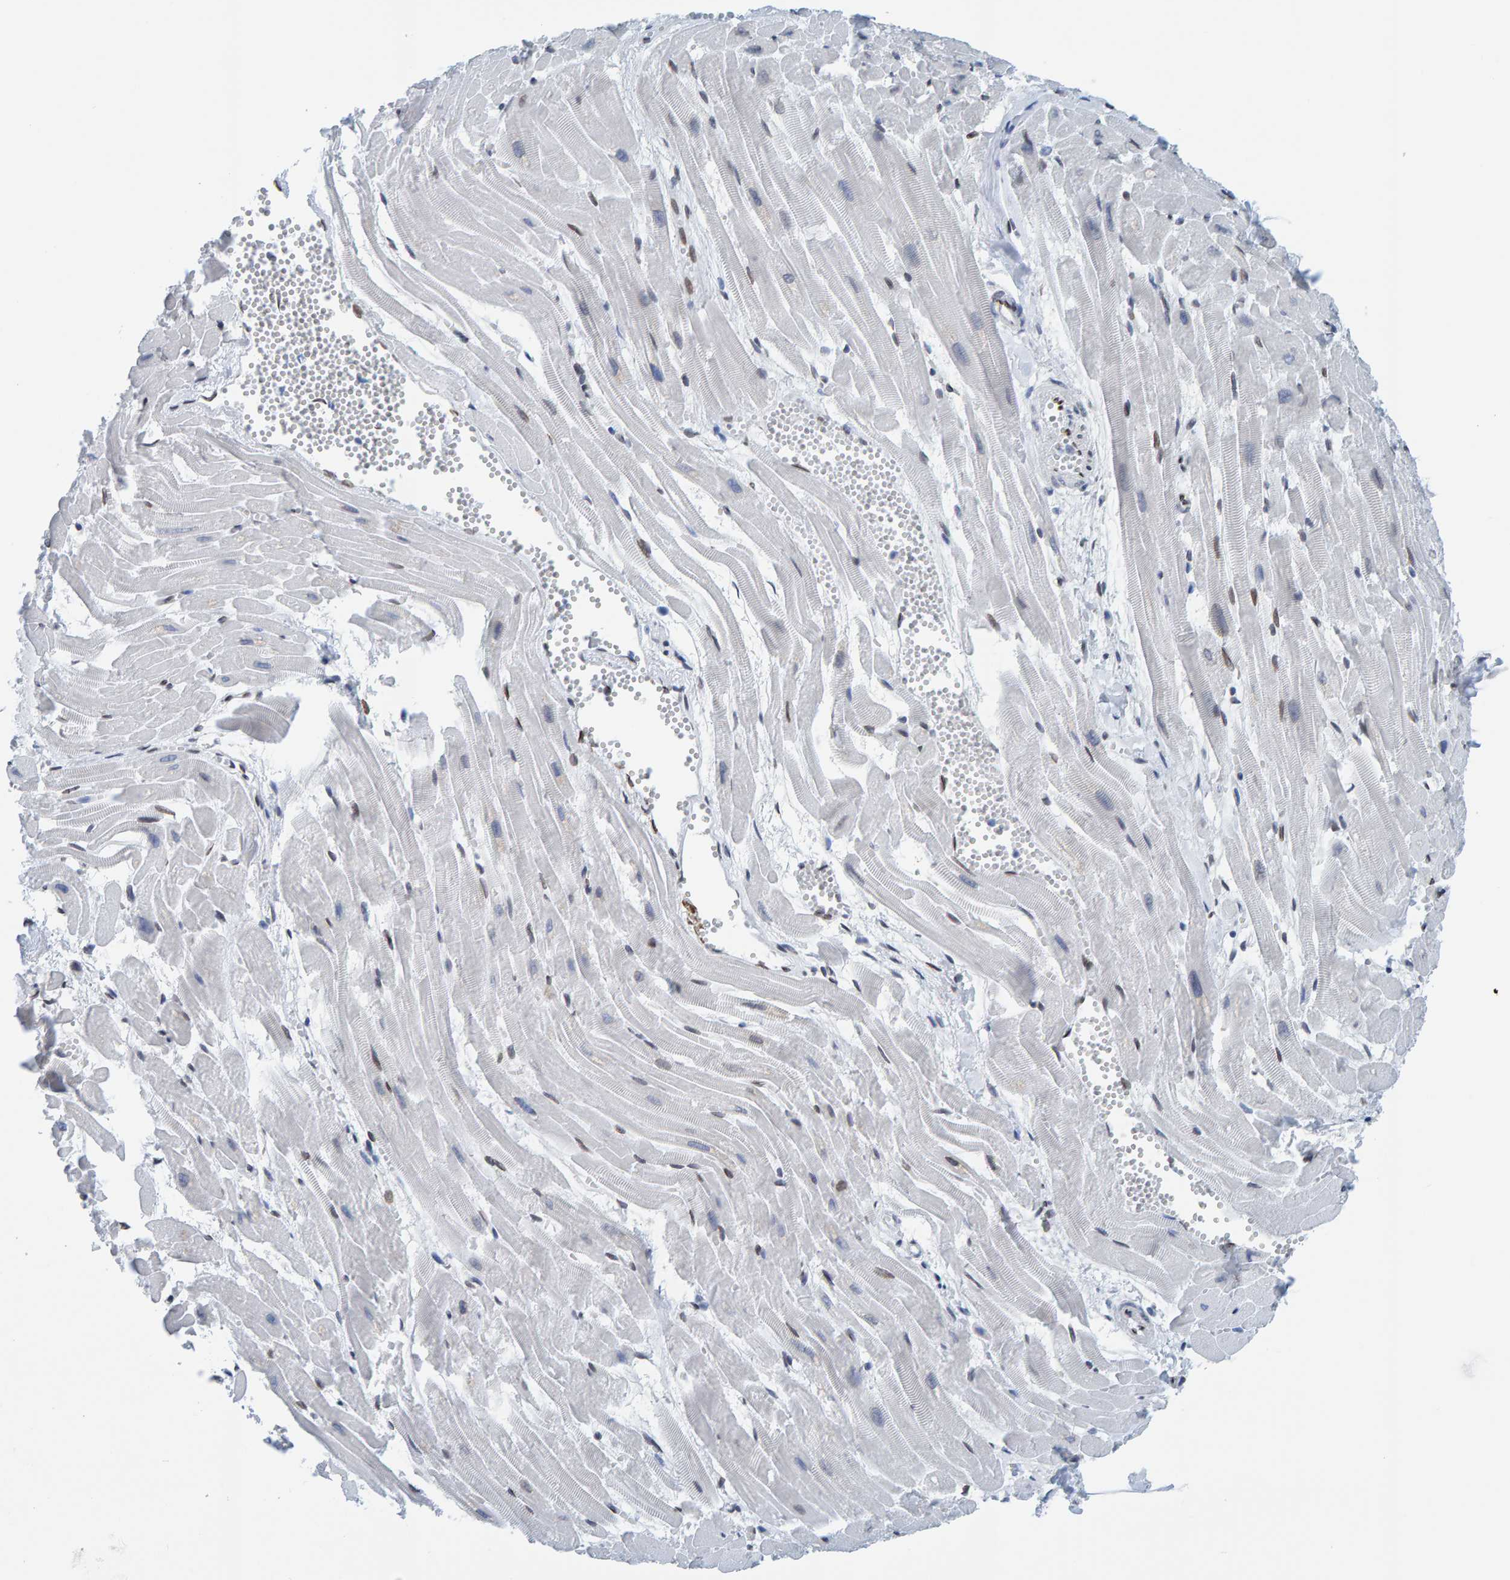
{"staining": {"intensity": "weak", "quantity": "<25%", "location": "nuclear"}, "tissue": "heart muscle", "cell_type": "Cardiomyocytes", "image_type": "normal", "snomed": [{"axis": "morphology", "description": "Normal tissue, NOS"}, {"axis": "topography", "description": "Heart"}], "caption": "Immunohistochemistry image of normal heart muscle: human heart muscle stained with DAB exhibits no significant protein positivity in cardiomyocytes. (DAB immunohistochemistry, high magnification).", "gene": "LMNB2", "patient": {"sex": "female", "age": 19}}